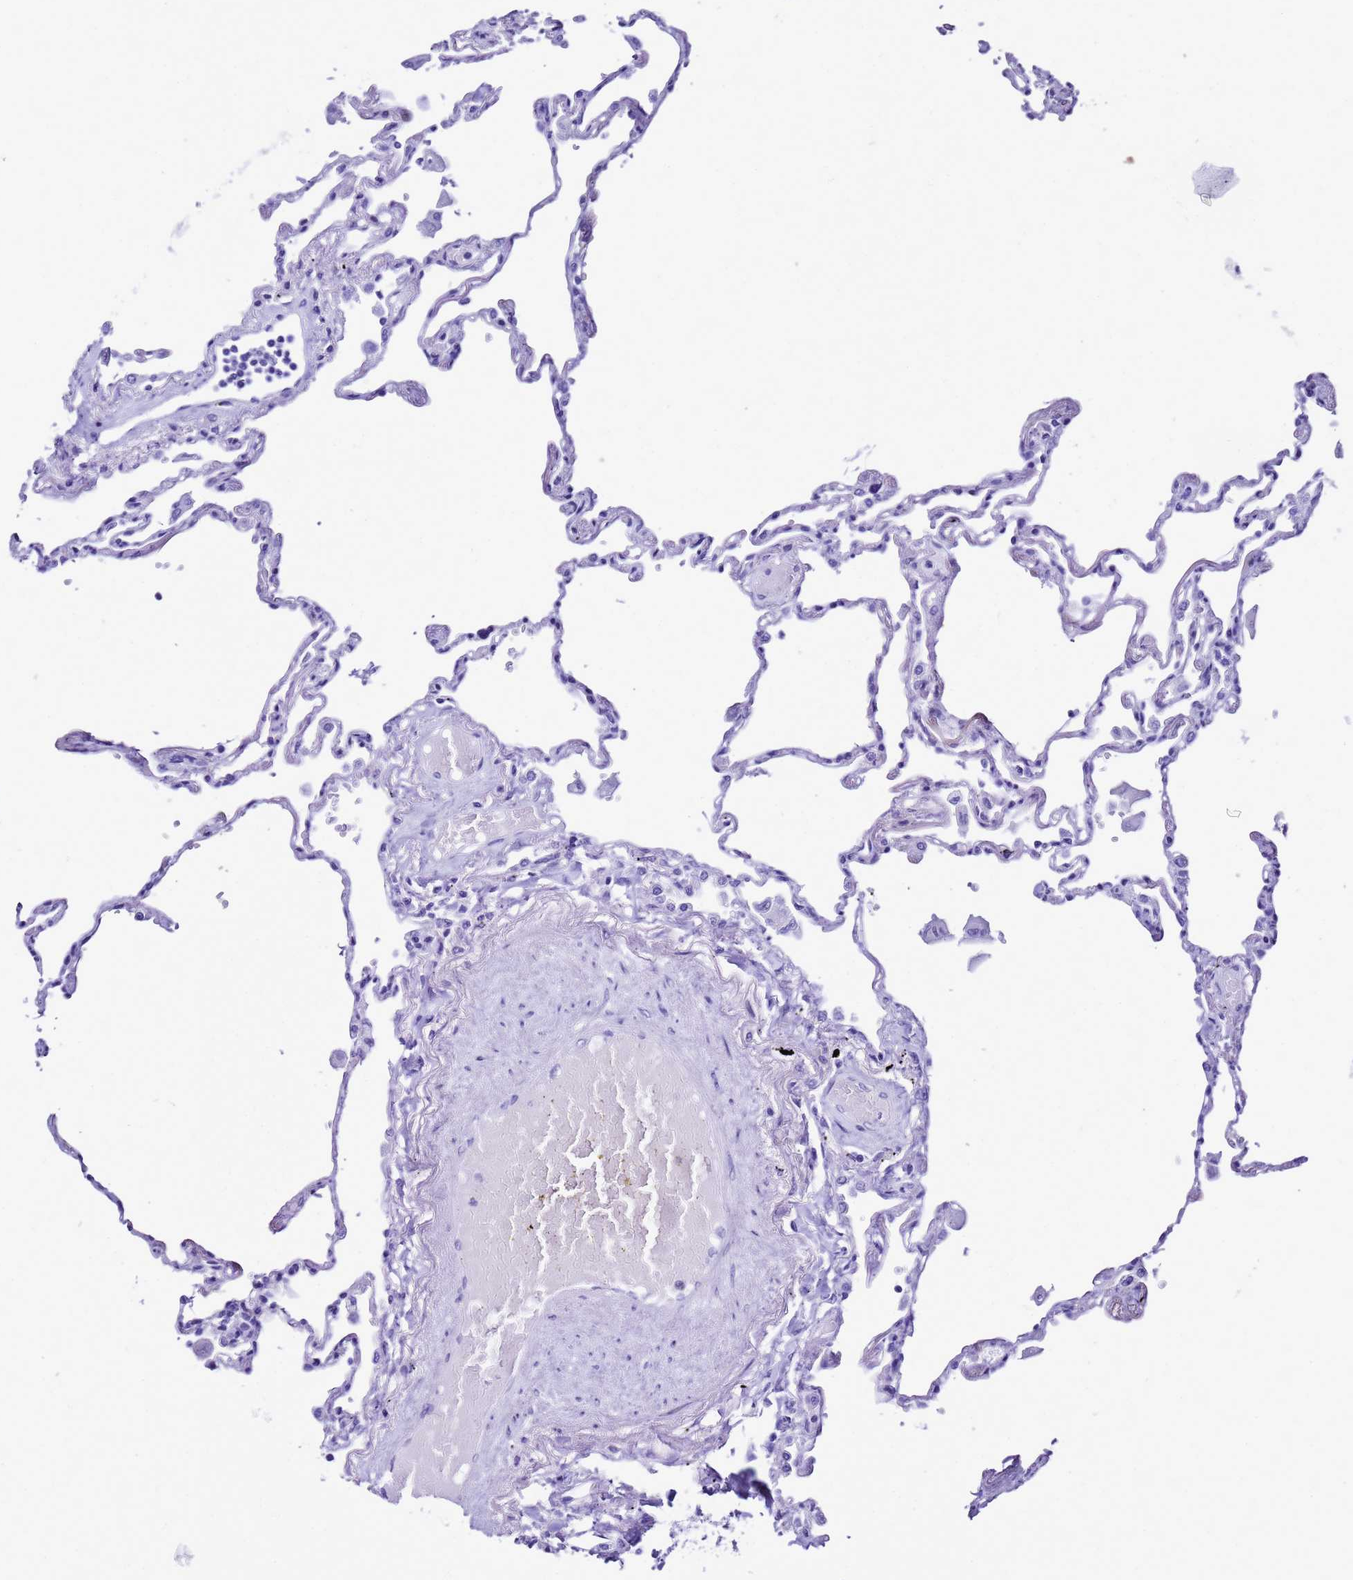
{"staining": {"intensity": "negative", "quantity": "none", "location": "none"}, "tissue": "lung", "cell_type": "Alveolar cells", "image_type": "normal", "snomed": [{"axis": "morphology", "description": "Normal tissue, NOS"}, {"axis": "topography", "description": "Lung"}], "caption": "Micrograph shows no significant protein staining in alveolar cells of benign lung. The staining is performed using DAB brown chromogen with nuclei counter-stained in using hematoxylin.", "gene": "UGT2A1", "patient": {"sex": "female", "age": 67}}